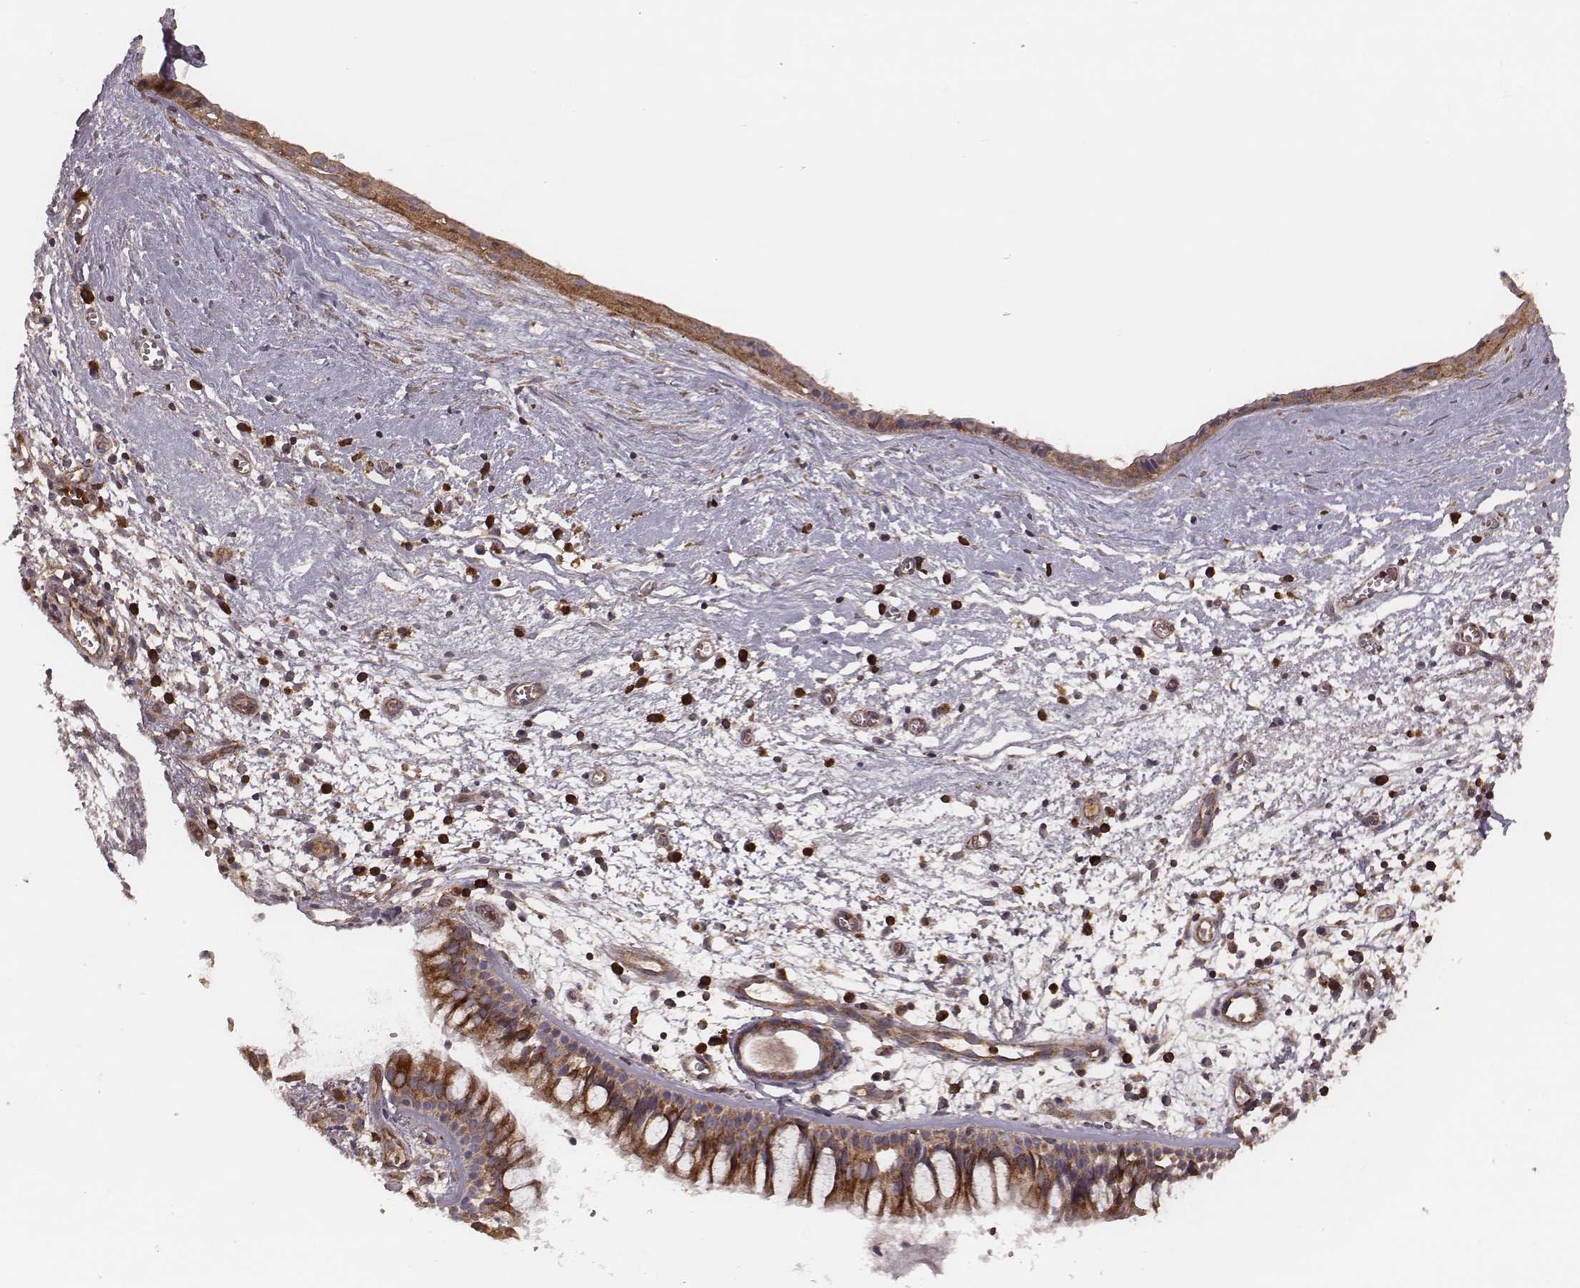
{"staining": {"intensity": "strong", "quantity": ">75%", "location": "cytoplasmic/membranous"}, "tissue": "nasopharynx", "cell_type": "Respiratory epithelial cells", "image_type": "normal", "snomed": [{"axis": "morphology", "description": "Normal tissue, NOS"}, {"axis": "topography", "description": "Nasopharynx"}], "caption": "Brown immunohistochemical staining in normal human nasopharynx demonstrates strong cytoplasmic/membranous expression in about >75% of respiratory epithelial cells.", "gene": "CARS1", "patient": {"sex": "male", "age": 83}}